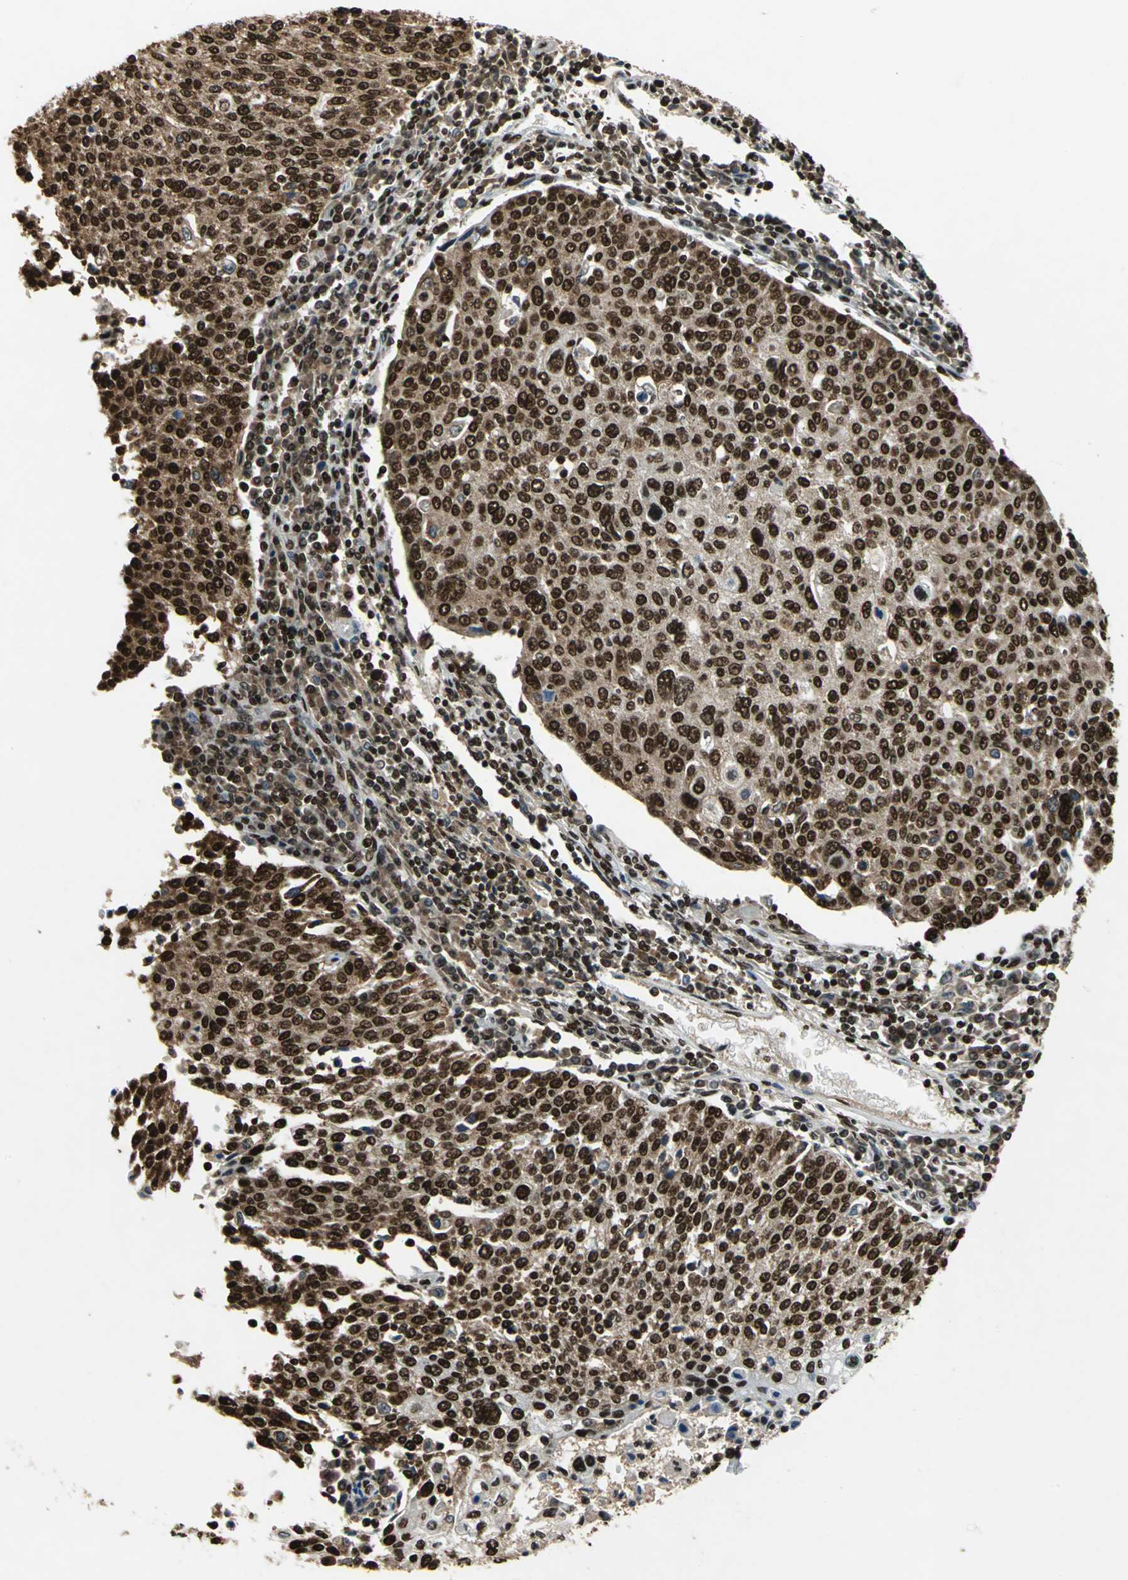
{"staining": {"intensity": "strong", "quantity": ">75%", "location": "nuclear"}, "tissue": "cervical cancer", "cell_type": "Tumor cells", "image_type": "cancer", "snomed": [{"axis": "morphology", "description": "Squamous cell carcinoma, NOS"}, {"axis": "topography", "description": "Cervix"}], "caption": "This histopathology image shows immunohistochemistry staining of human squamous cell carcinoma (cervical), with high strong nuclear staining in about >75% of tumor cells.", "gene": "MTA2", "patient": {"sex": "female", "age": 40}}